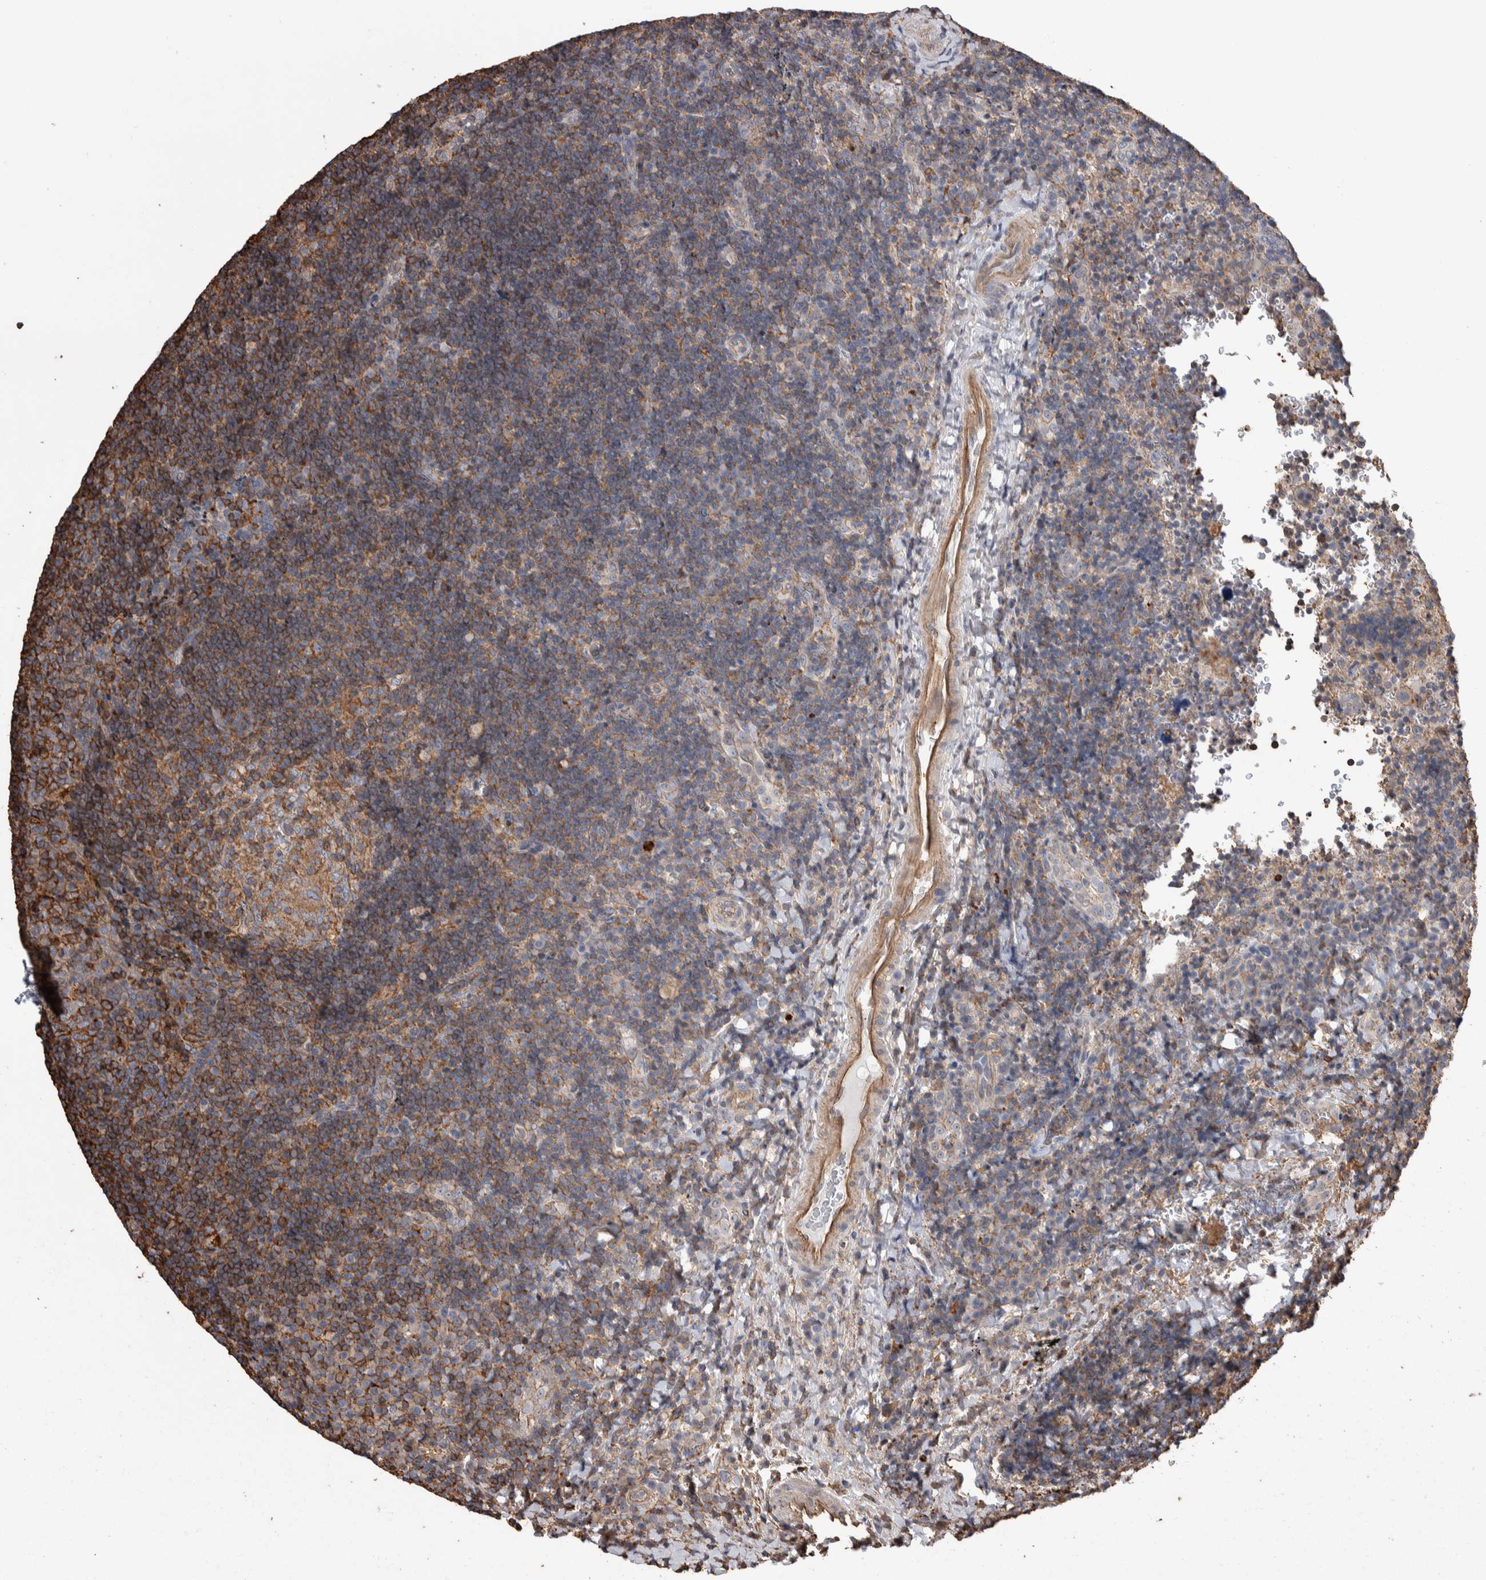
{"staining": {"intensity": "weak", "quantity": ">75%", "location": "cytoplasmic/membranous"}, "tissue": "lymphoma", "cell_type": "Tumor cells", "image_type": "cancer", "snomed": [{"axis": "morphology", "description": "Malignant lymphoma, non-Hodgkin's type, High grade"}, {"axis": "topography", "description": "Tonsil"}], "caption": "High-power microscopy captured an IHC photomicrograph of high-grade malignant lymphoma, non-Hodgkin's type, revealing weak cytoplasmic/membranous positivity in approximately >75% of tumor cells.", "gene": "ENPP2", "patient": {"sex": "female", "age": 36}}